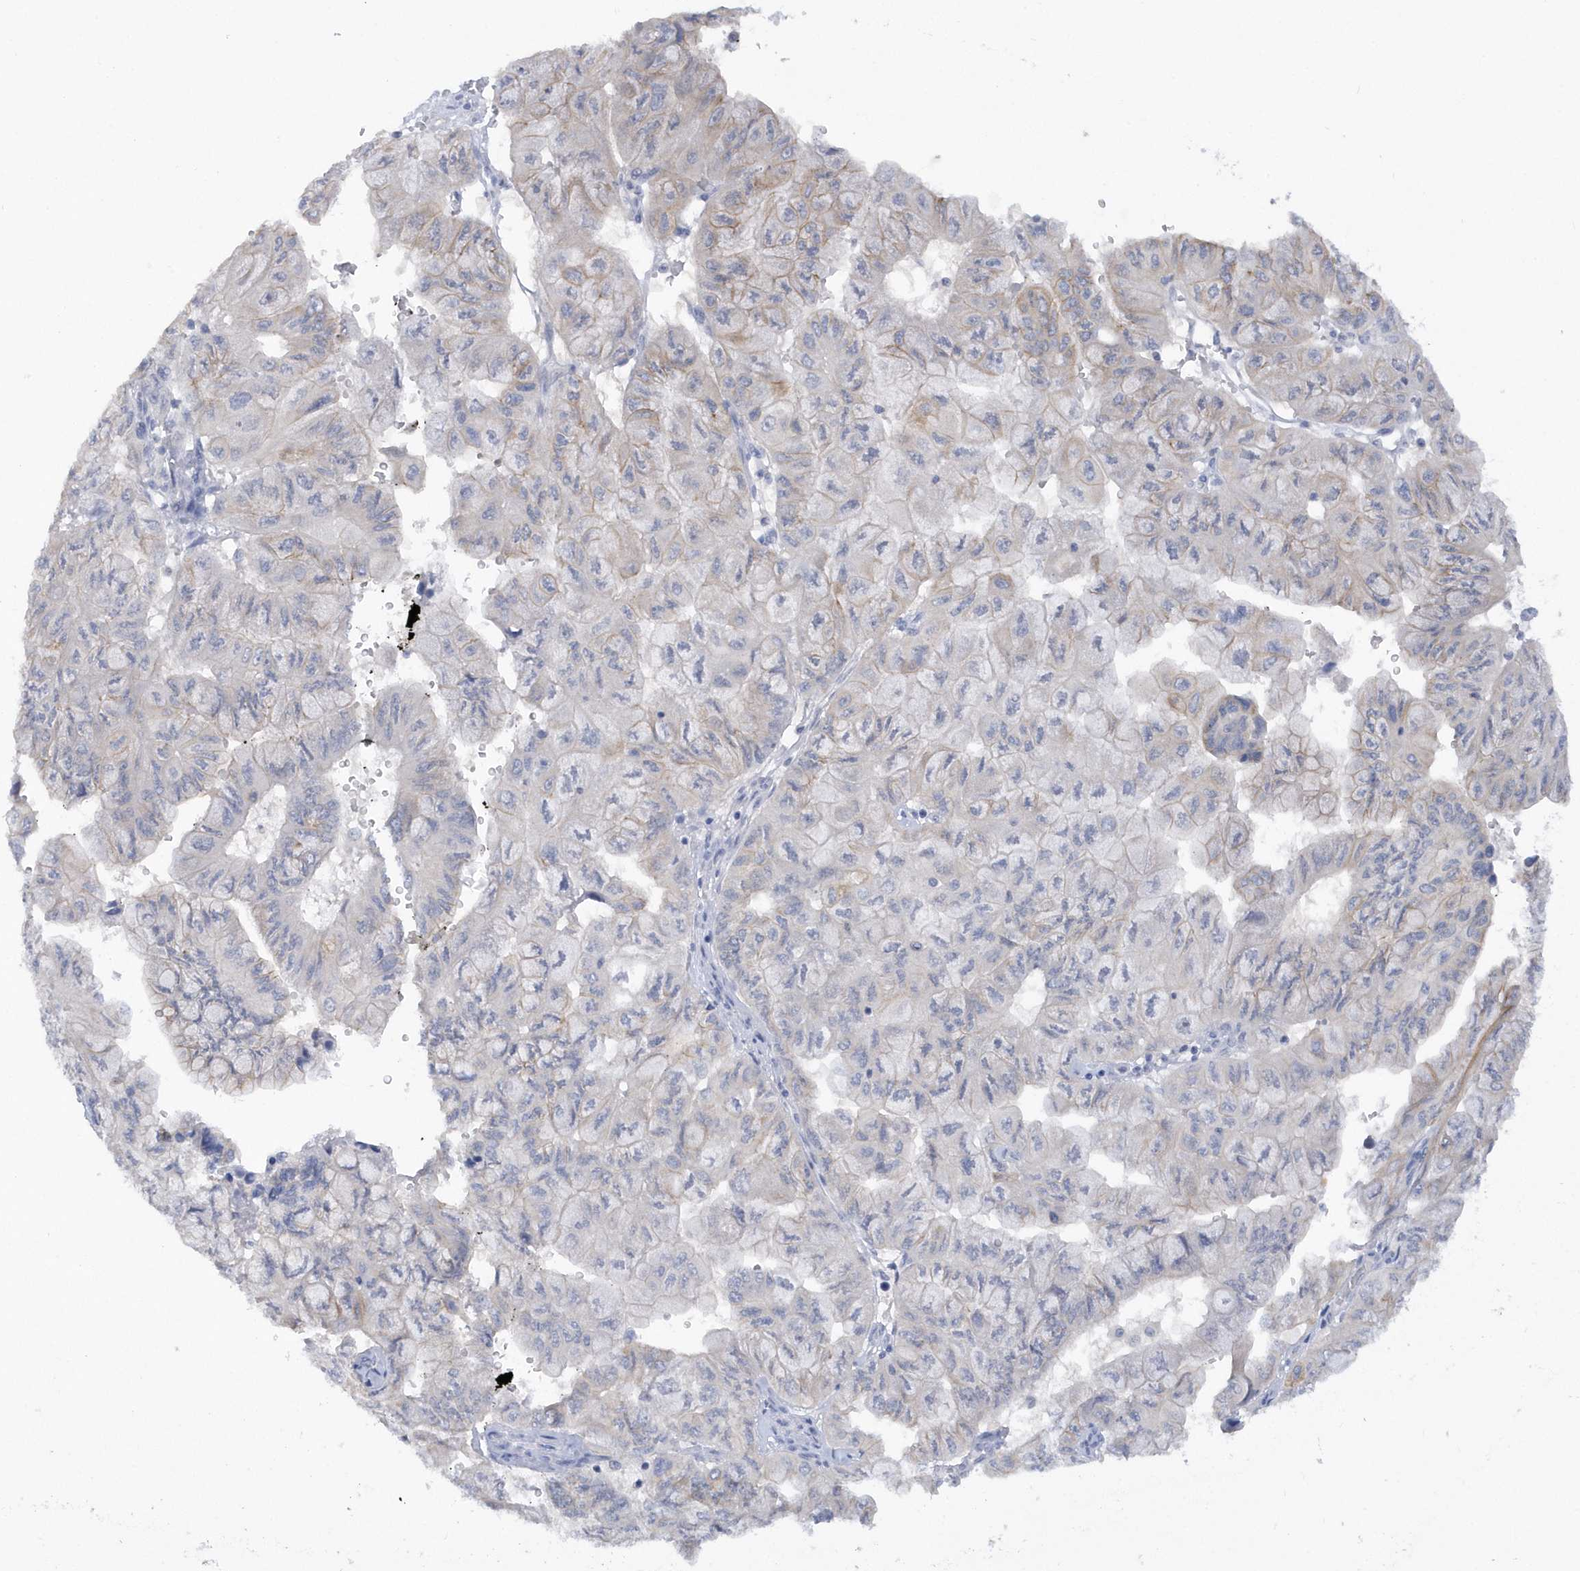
{"staining": {"intensity": "weak", "quantity": "<25%", "location": "cytoplasmic/membranous"}, "tissue": "pancreatic cancer", "cell_type": "Tumor cells", "image_type": "cancer", "snomed": [{"axis": "morphology", "description": "Adenocarcinoma, NOS"}, {"axis": "topography", "description": "Pancreas"}], "caption": "A histopathology image of human pancreatic cancer (adenocarcinoma) is negative for staining in tumor cells.", "gene": "RPE", "patient": {"sex": "male", "age": 51}}